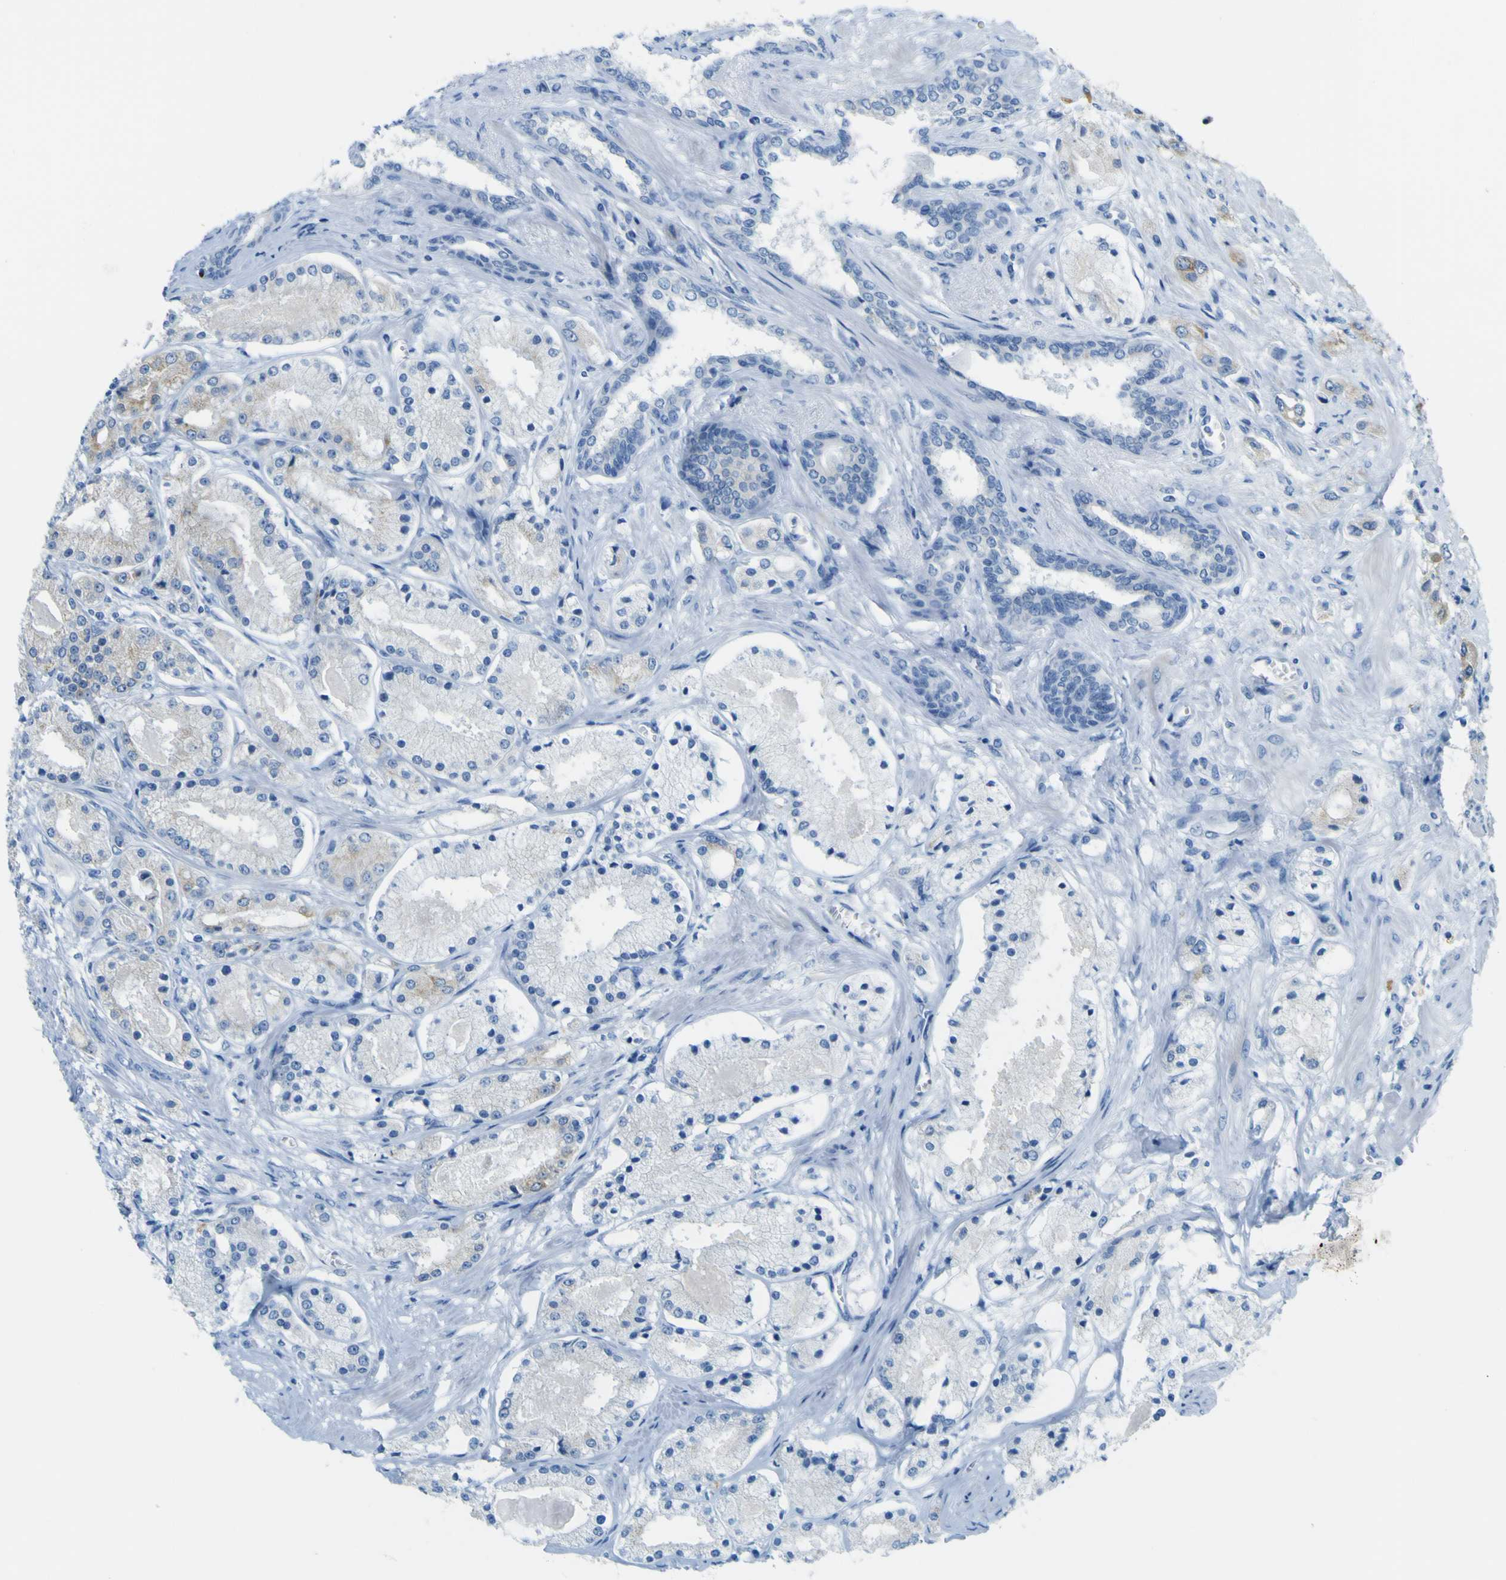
{"staining": {"intensity": "negative", "quantity": "none", "location": "none"}, "tissue": "prostate cancer", "cell_type": "Tumor cells", "image_type": "cancer", "snomed": [{"axis": "morphology", "description": "Adenocarcinoma, High grade"}, {"axis": "topography", "description": "Prostate"}], "caption": "High magnification brightfield microscopy of prostate high-grade adenocarcinoma stained with DAB (3,3'-diaminobenzidine) (brown) and counterstained with hematoxylin (blue): tumor cells show no significant positivity.", "gene": "ACSL1", "patient": {"sex": "male", "age": 66}}